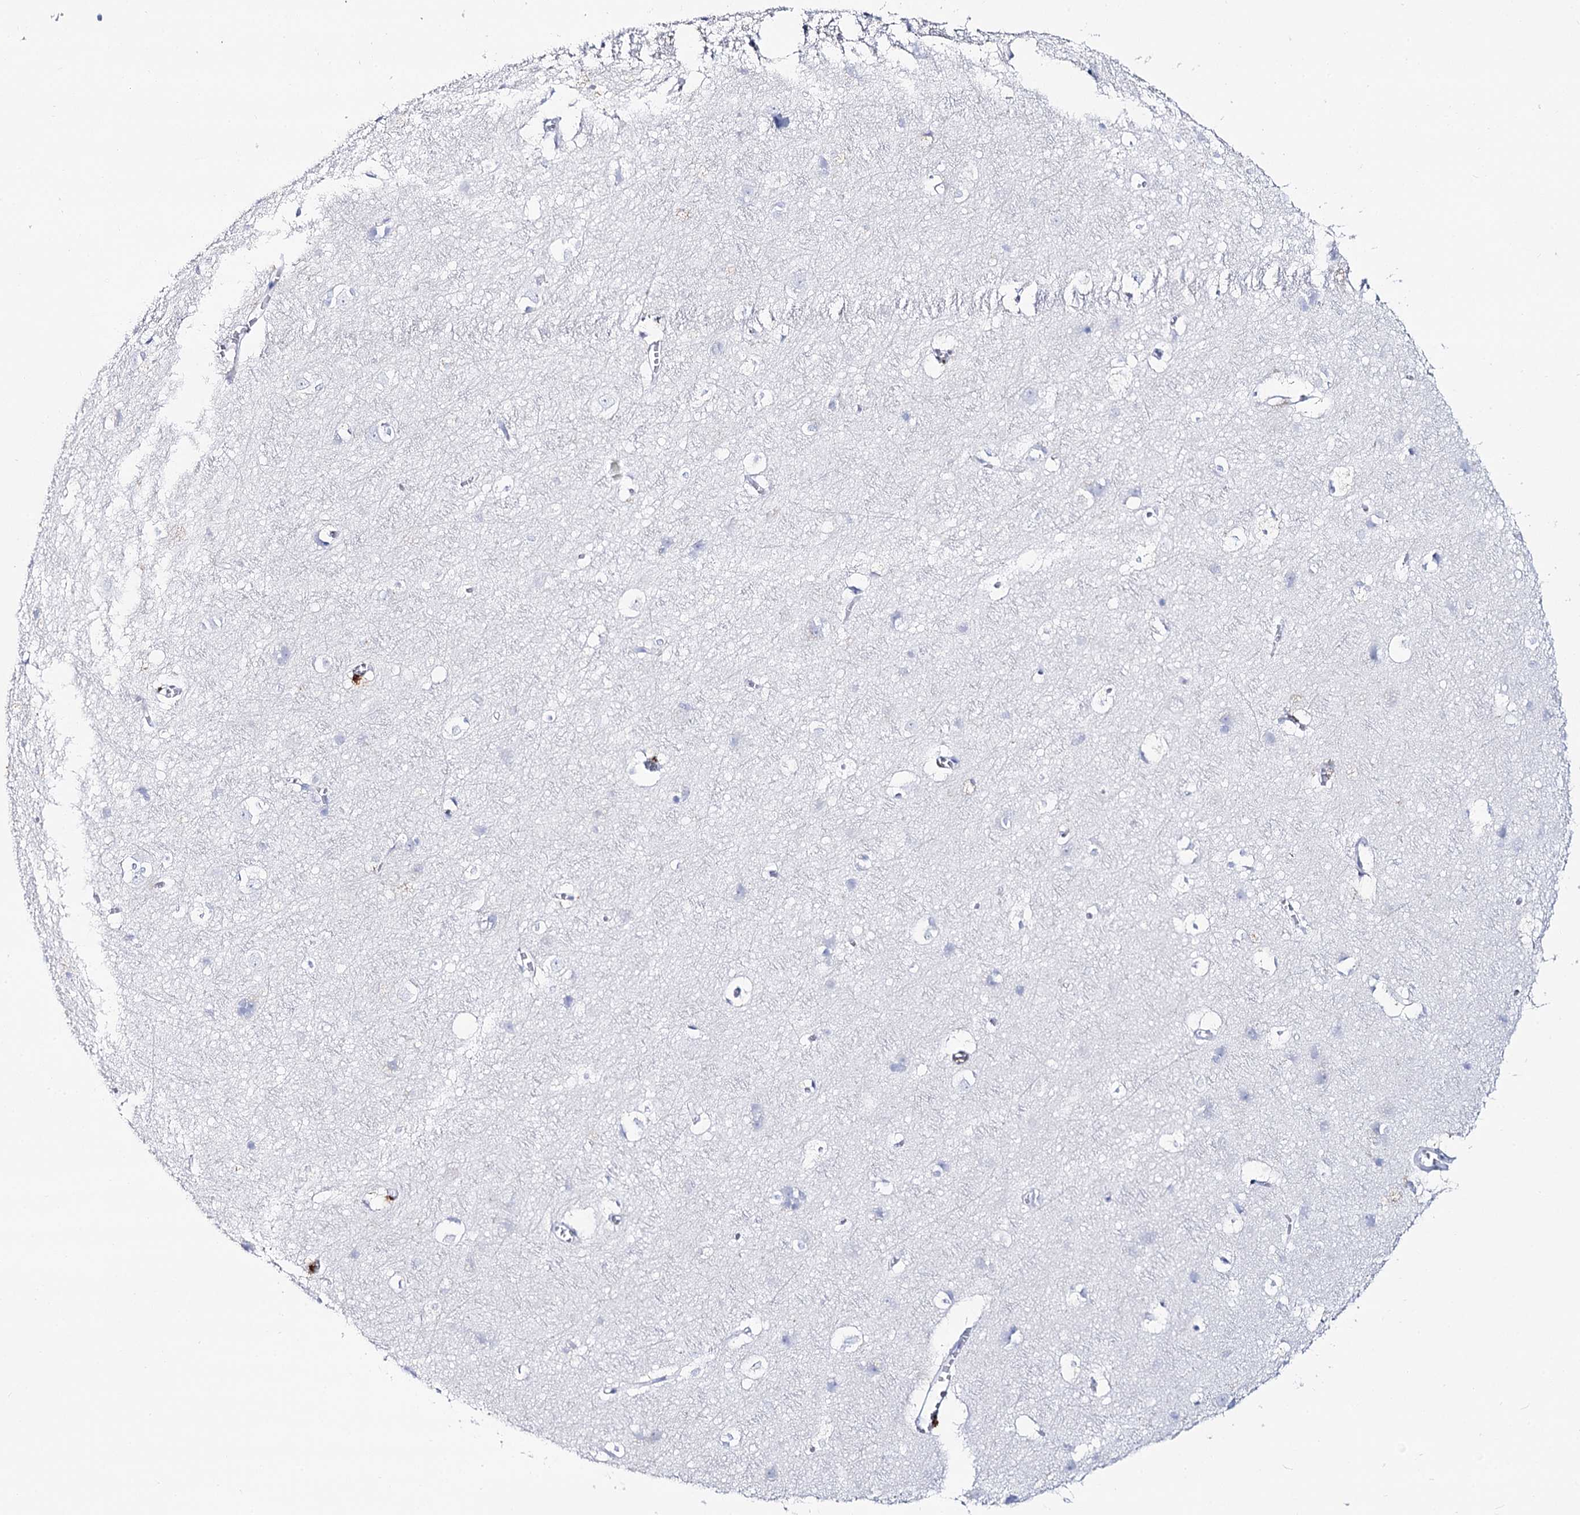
{"staining": {"intensity": "negative", "quantity": "none", "location": "none"}, "tissue": "cerebral cortex", "cell_type": "Endothelial cells", "image_type": "normal", "snomed": [{"axis": "morphology", "description": "Normal tissue, NOS"}, {"axis": "topography", "description": "Cerebral cortex"}], "caption": "High power microscopy micrograph of an immunohistochemistry (IHC) micrograph of unremarkable cerebral cortex, revealing no significant positivity in endothelial cells. (DAB (3,3'-diaminobenzidine) IHC with hematoxylin counter stain).", "gene": "SLC3A1", "patient": {"sex": "male", "age": 54}}